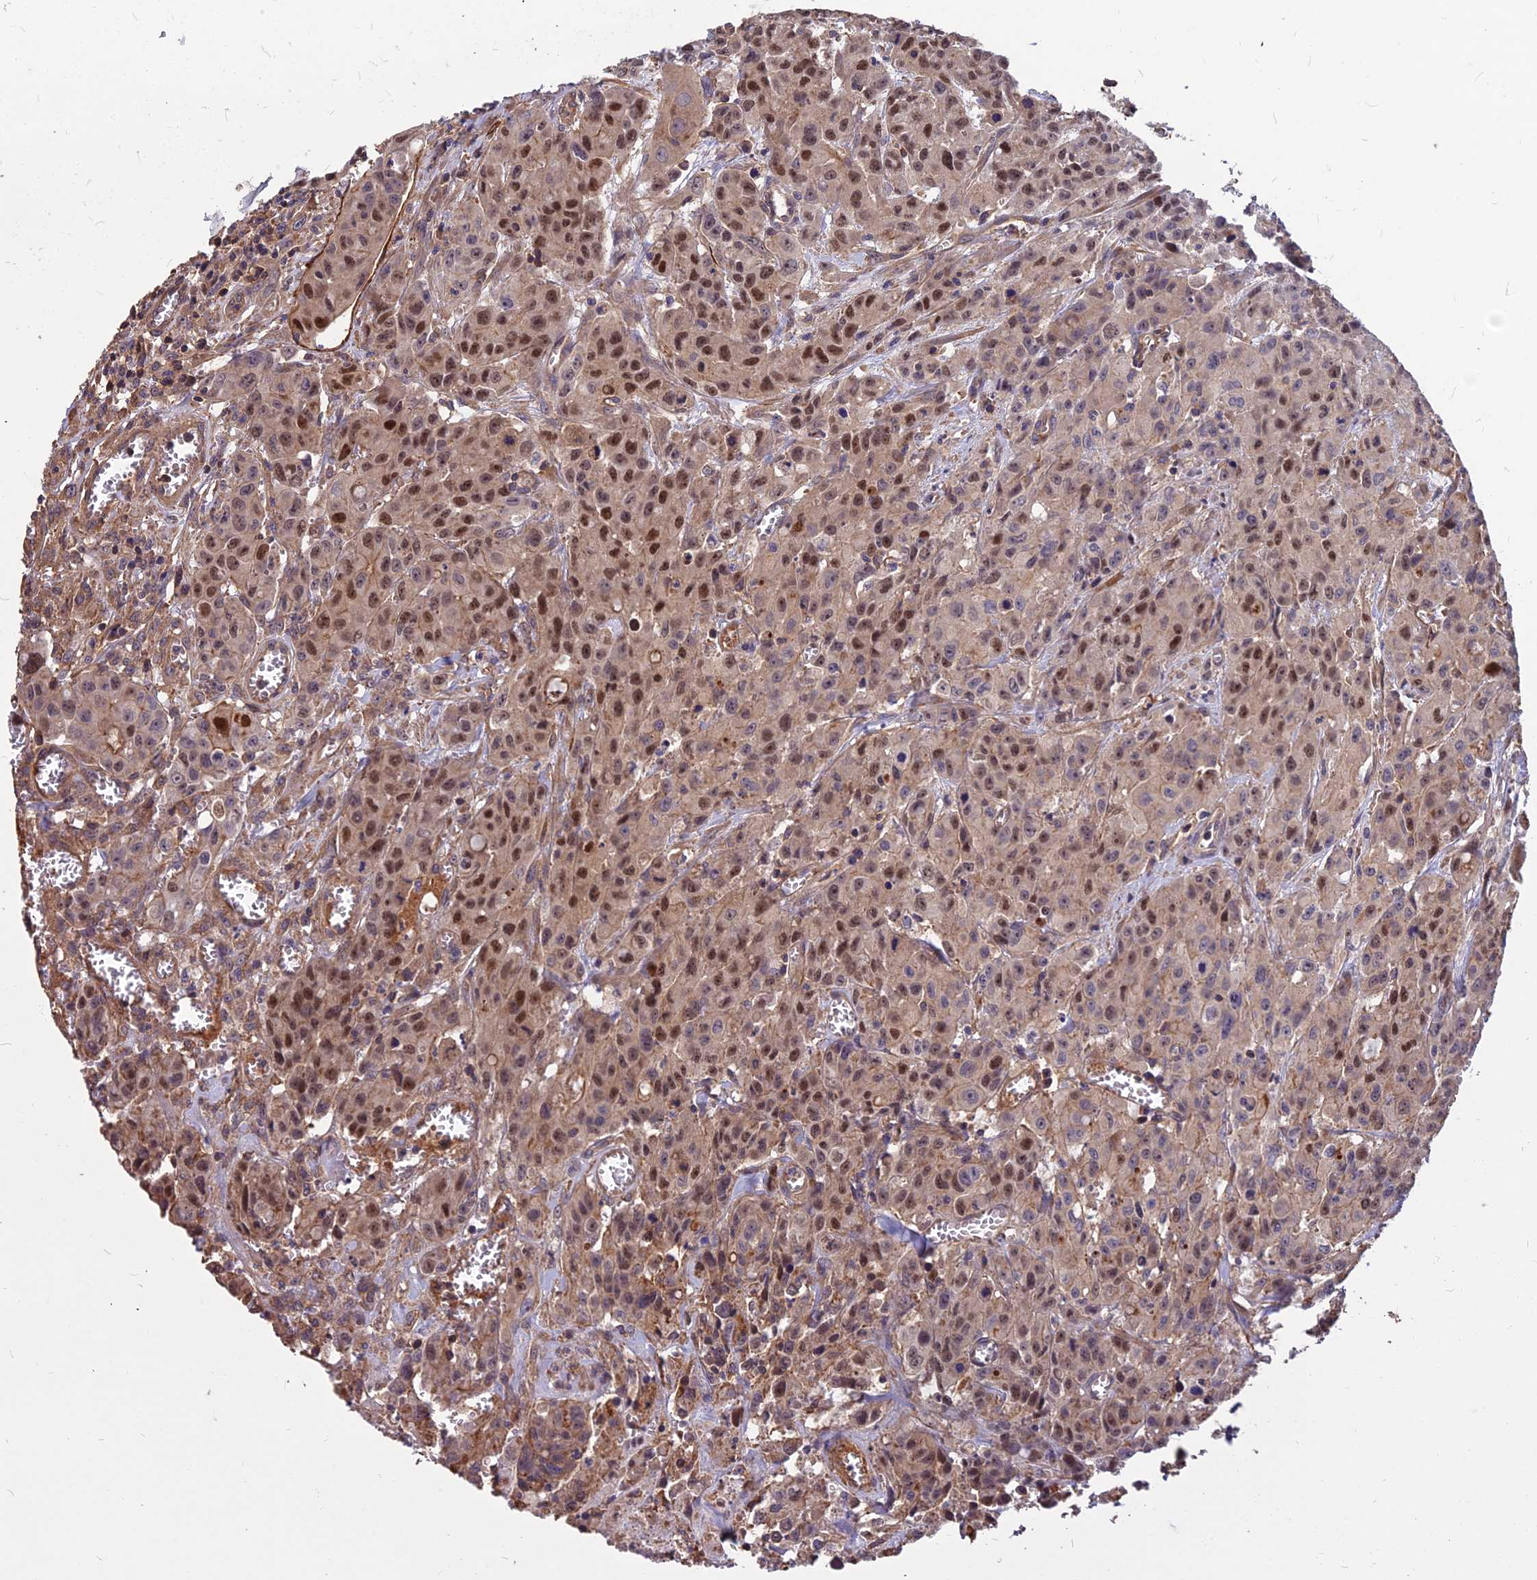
{"staining": {"intensity": "moderate", "quantity": ">75%", "location": "nuclear"}, "tissue": "colorectal cancer", "cell_type": "Tumor cells", "image_type": "cancer", "snomed": [{"axis": "morphology", "description": "Adenocarcinoma, NOS"}, {"axis": "topography", "description": "Colon"}], "caption": "Immunohistochemical staining of colorectal cancer (adenocarcinoma) exhibits medium levels of moderate nuclear positivity in approximately >75% of tumor cells.", "gene": "TCEA3", "patient": {"sex": "male", "age": 62}}